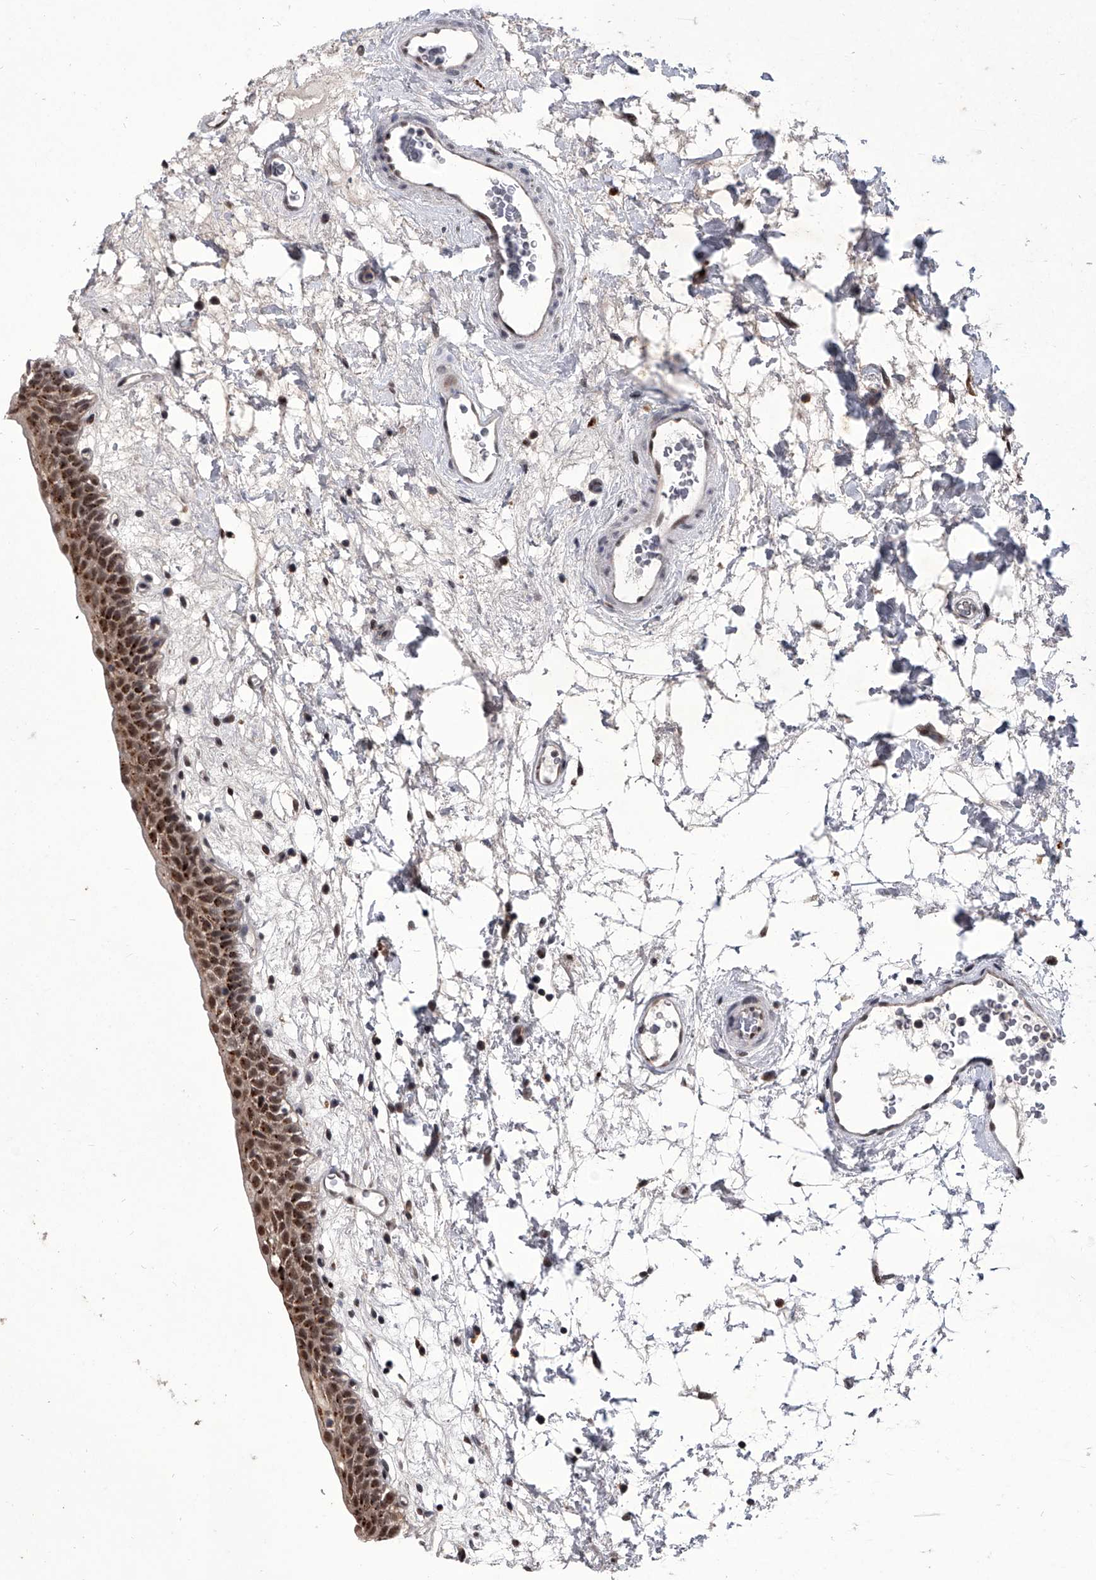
{"staining": {"intensity": "moderate", "quantity": ">75%", "location": "cytoplasmic/membranous,nuclear"}, "tissue": "urinary bladder", "cell_type": "Urothelial cells", "image_type": "normal", "snomed": [{"axis": "morphology", "description": "Normal tissue, NOS"}, {"axis": "topography", "description": "Urinary bladder"}], "caption": "A photomicrograph of urinary bladder stained for a protein exhibits moderate cytoplasmic/membranous,nuclear brown staining in urothelial cells.", "gene": "CMTR1", "patient": {"sex": "male", "age": 83}}